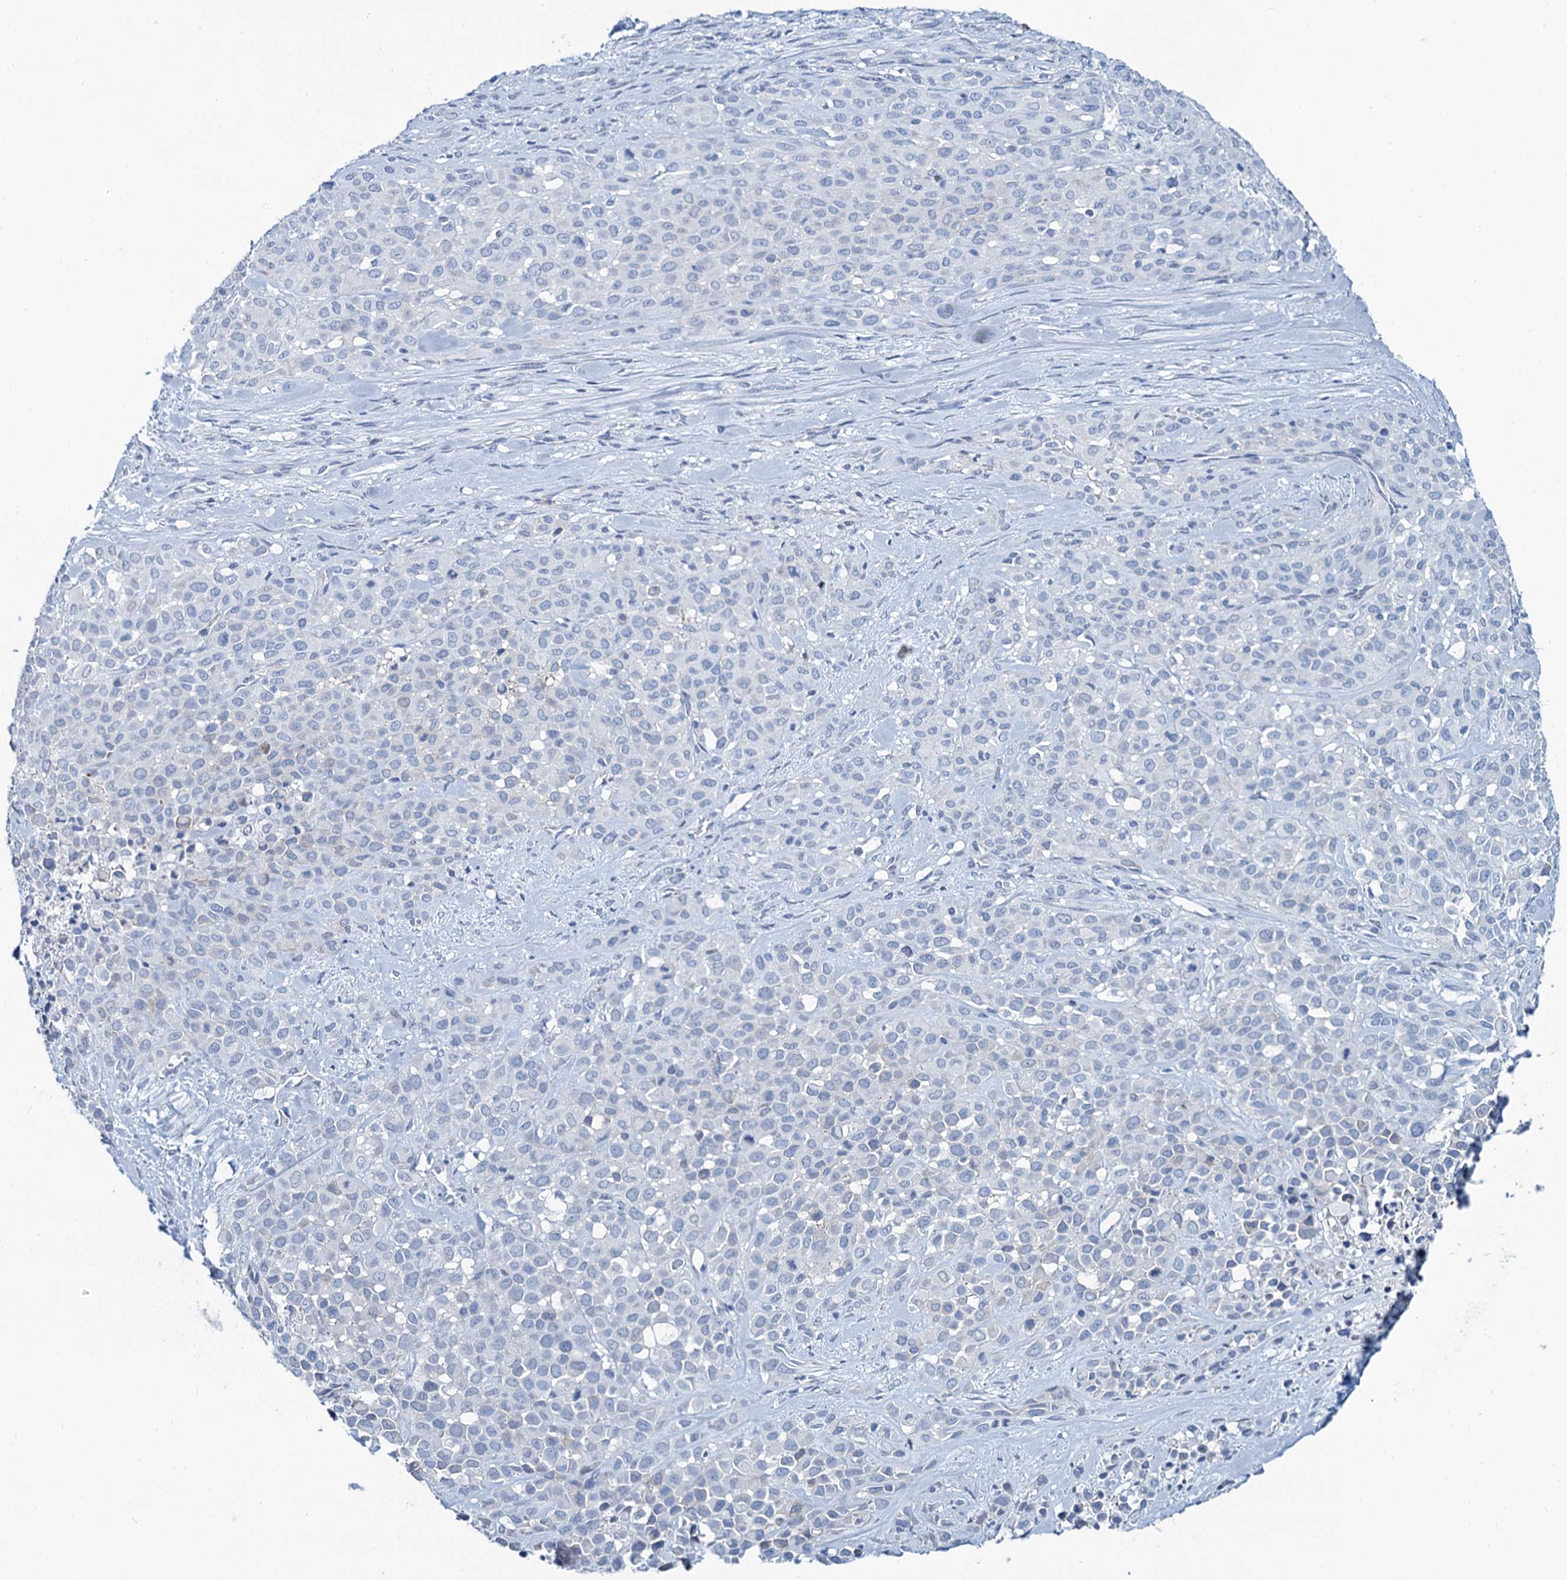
{"staining": {"intensity": "negative", "quantity": "none", "location": "none"}, "tissue": "melanoma", "cell_type": "Tumor cells", "image_type": "cancer", "snomed": [{"axis": "morphology", "description": "Malignant melanoma, Metastatic site"}, {"axis": "topography", "description": "Skin"}], "caption": "IHC photomicrograph of neoplastic tissue: melanoma stained with DAB (3,3'-diaminobenzidine) exhibits no significant protein expression in tumor cells. The staining is performed using DAB (3,3'-diaminobenzidine) brown chromogen with nuclei counter-stained in using hematoxylin.", "gene": "TOX3", "patient": {"sex": "female", "age": 81}}